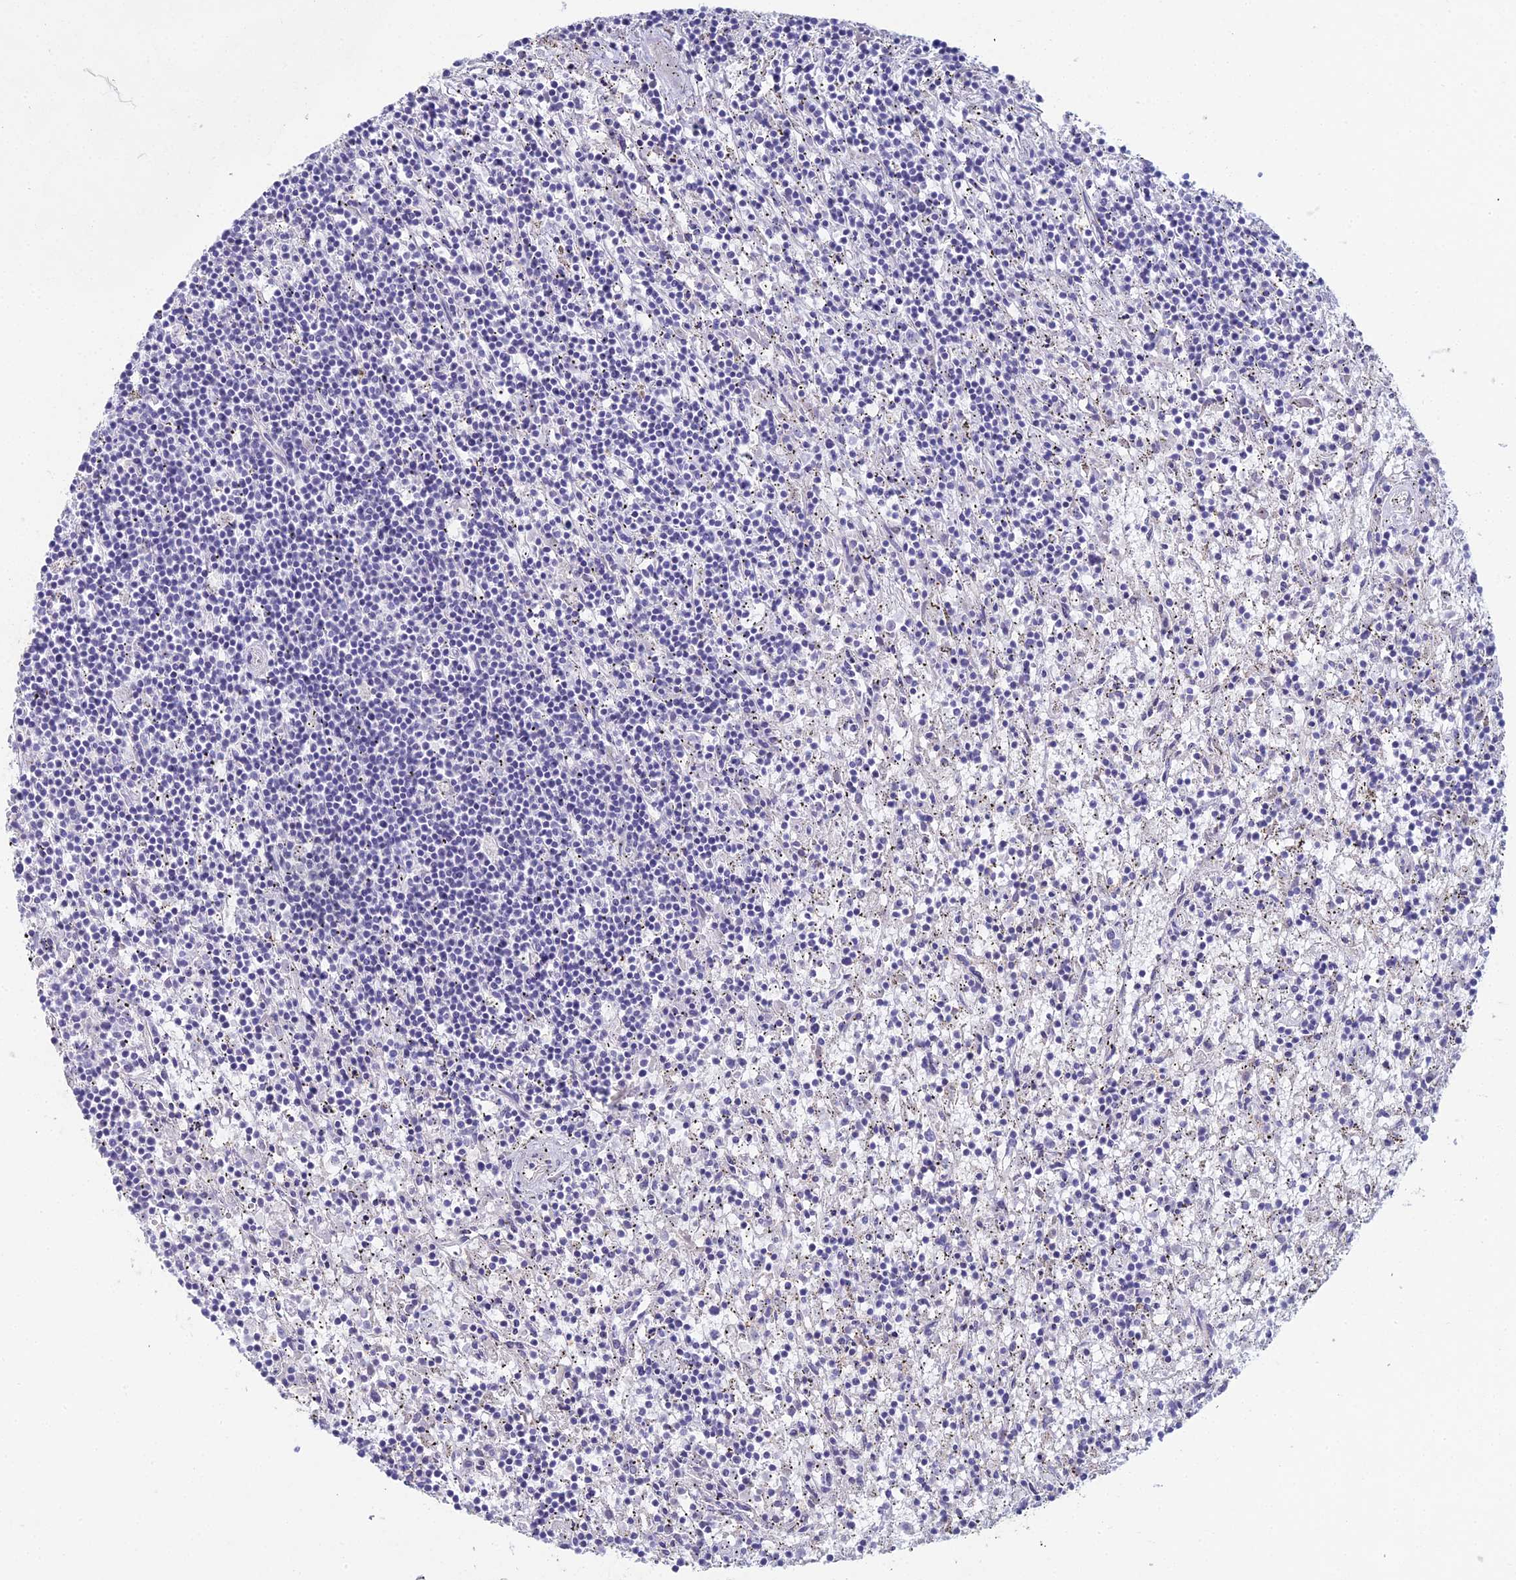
{"staining": {"intensity": "negative", "quantity": "none", "location": "none"}, "tissue": "lymphoma", "cell_type": "Tumor cells", "image_type": "cancer", "snomed": [{"axis": "morphology", "description": "Malignant lymphoma, non-Hodgkin's type, Low grade"}, {"axis": "topography", "description": "Spleen"}], "caption": "Immunohistochemistry micrograph of neoplastic tissue: human lymphoma stained with DAB (3,3'-diaminobenzidine) demonstrates no significant protein staining in tumor cells. (DAB immunohistochemistry (IHC), high magnification).", "gene": "NCAM1", "patient": {"sex": "male", "age": 76}}